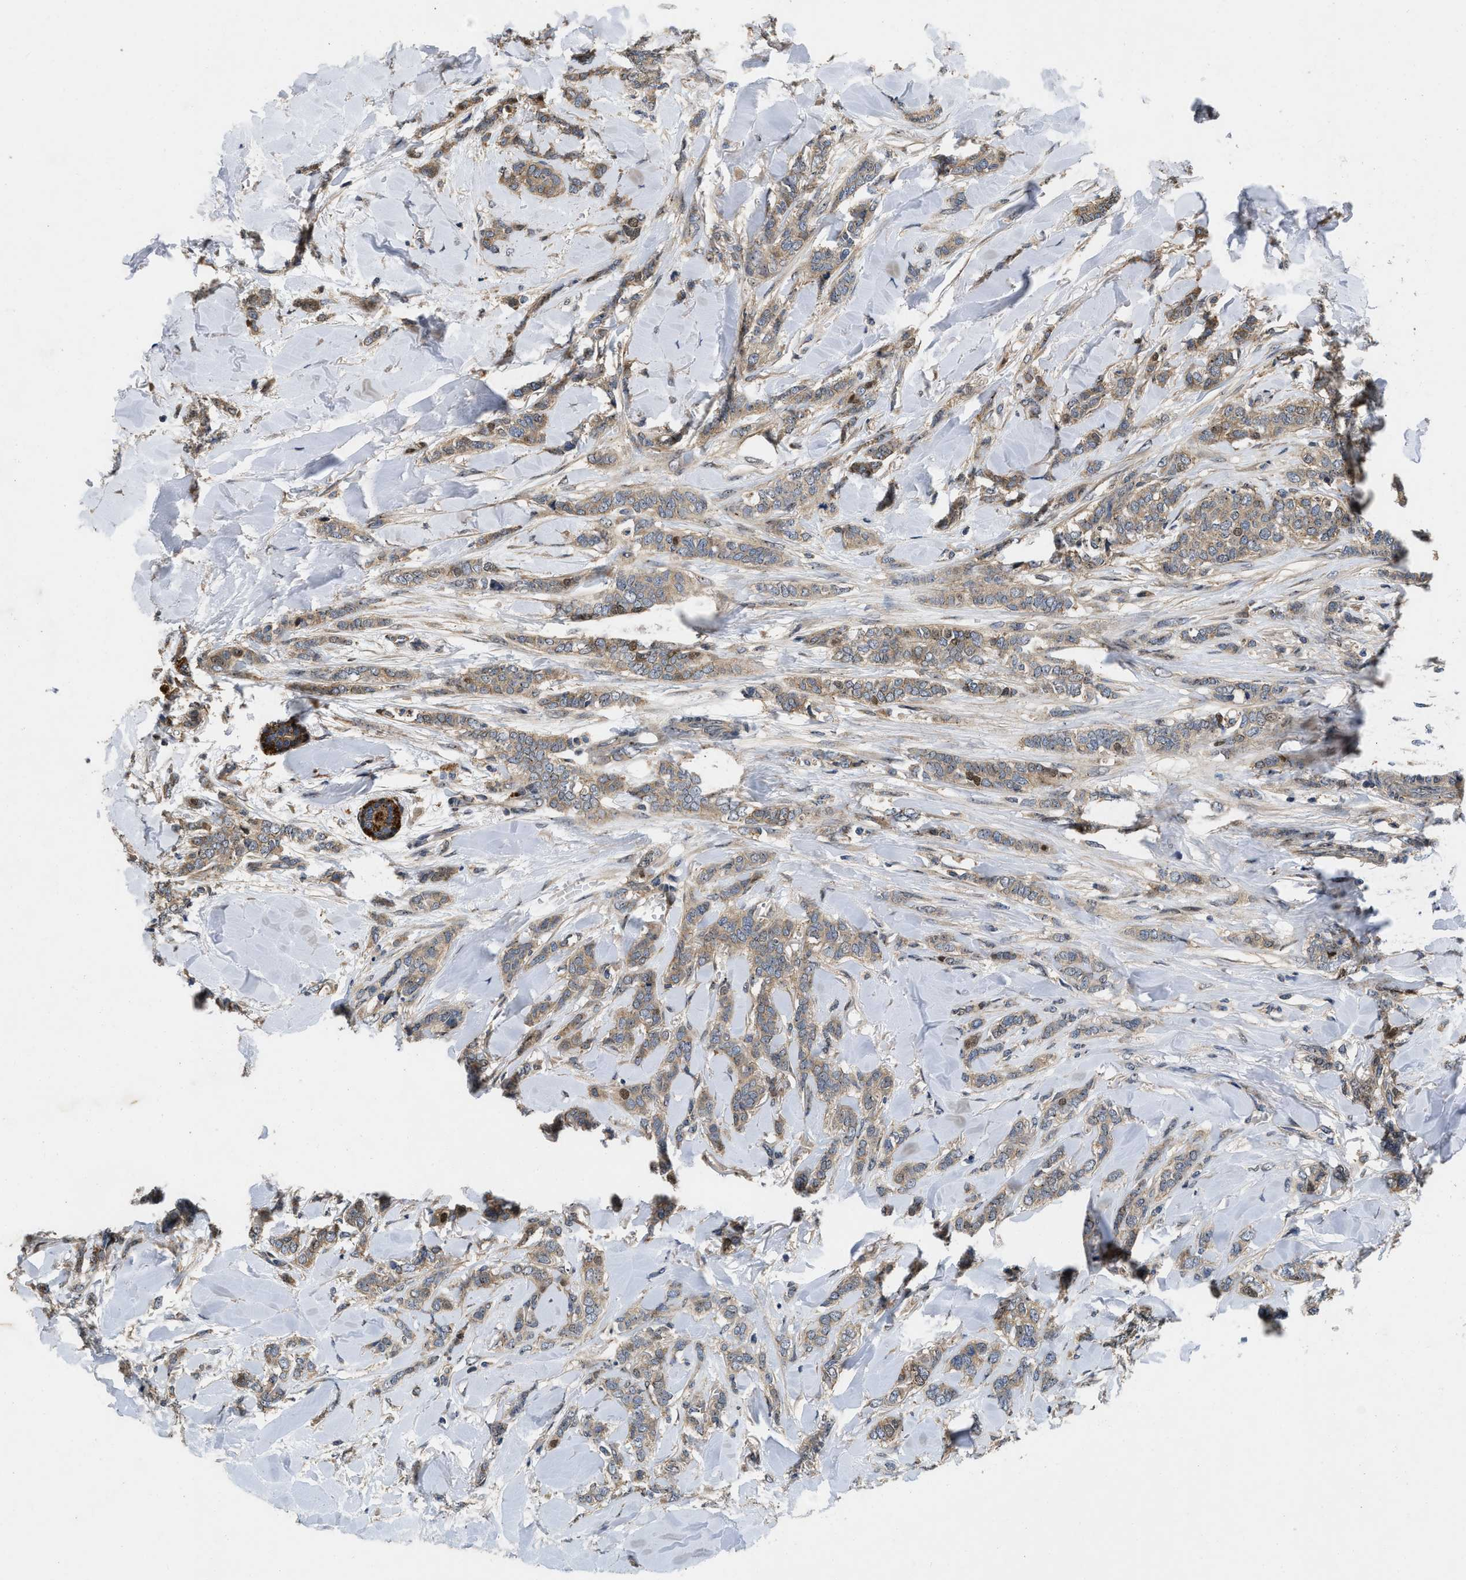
{"staining": {"intensity": "weak", "quantity": ">75%", "location": "cytoplasmic/membranous"}, "tissue": "breast cancer", "cell_type": "Tumor cells", "image_type": "cancer", "snomed": [{"axis": "morphology", "description": "Lobular carcinoma"}, {"axis": "topography", "description": "Skin"}, {"axis": "topography", "description": "Breast"}], "caption": "Lobular carcinoma (breast) stained for a protein (brown) reveals weak cytoplasmic/membranous positive expression in about >75% of tumor cells.", "gene": "PRDM14", "patient": {"sex": "female", "age": 46}}